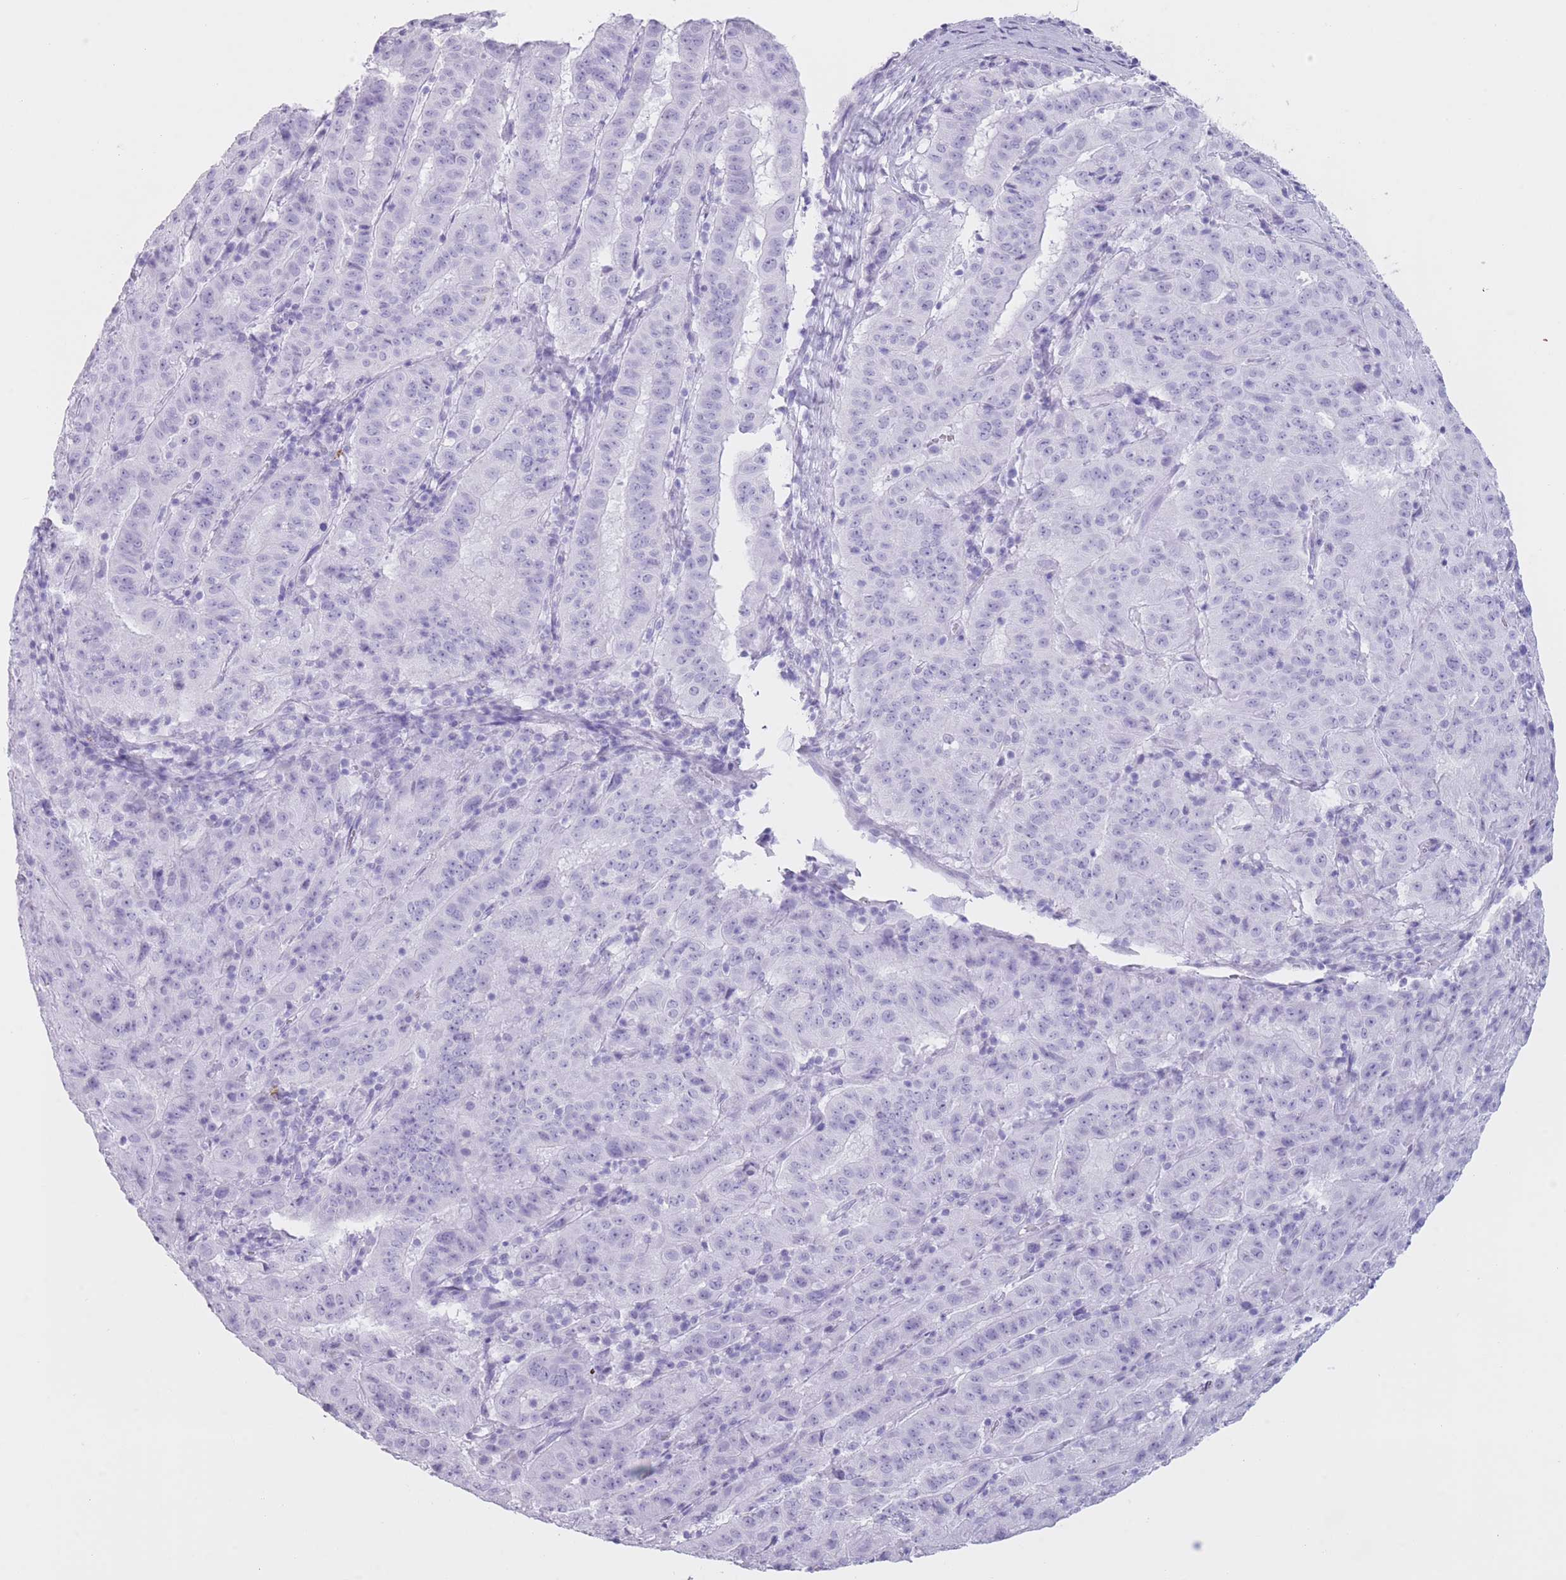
{"staining": {"intensity": "negative", "quantity": "none", "location": "none"}, "tissue": "pancreatic cancer", "cell_type": "Tumor cells", "image_type": "cancer", "snomed": [{"axis": "morphology", "description": "Adenocarcinoma, NOS"}, {"axis": "topography", "description": "Pancreas"}], "caption": "IHC of human adenocarcinoma (pancreatic) demonstrates no positivity in tumor cells. (DAB IHC visualized using brightfield microscopy, high magnification).", "gene": "OR4F21", "patient": {"sex": "male", "age": 63}}